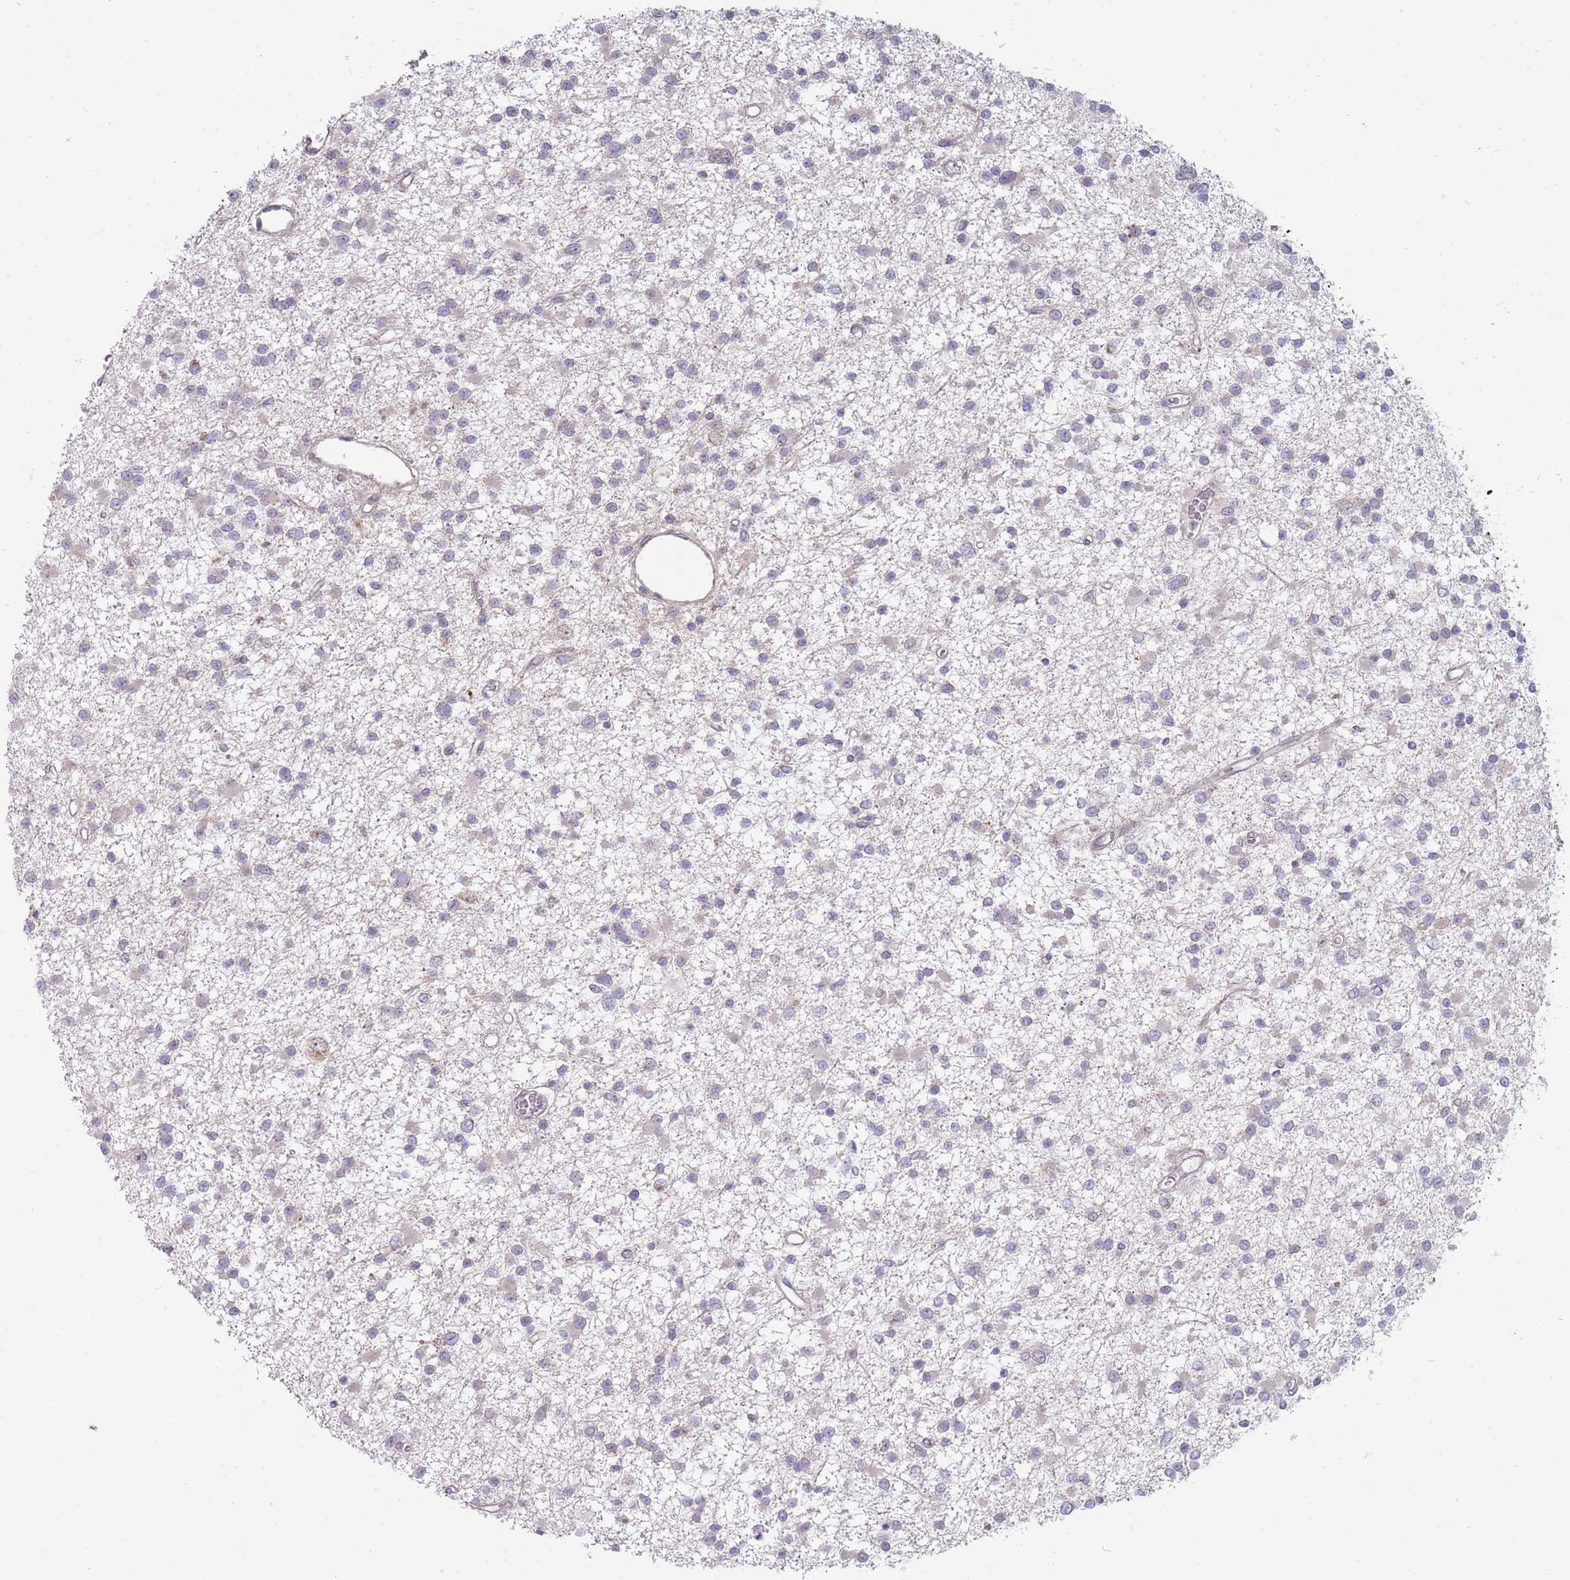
{"staining": {"intensity": "negative", "quantity": "none", "location": "none"}, "tissue": "glioma", "cell_type": "Tumor cells", "image_type": "cancer", "snomed": [{"axis": "morphology", "description": "Glioma, malignant, Low grade"}, {"axis": "topography", "description": "Brain"}], "caption": "Protein analysis of malignant glioma (low-grade) demonstrates no significant positivity in tumor cells.", "gene": "PCDH12", "patient": {"sex": "female", "age": 22}}